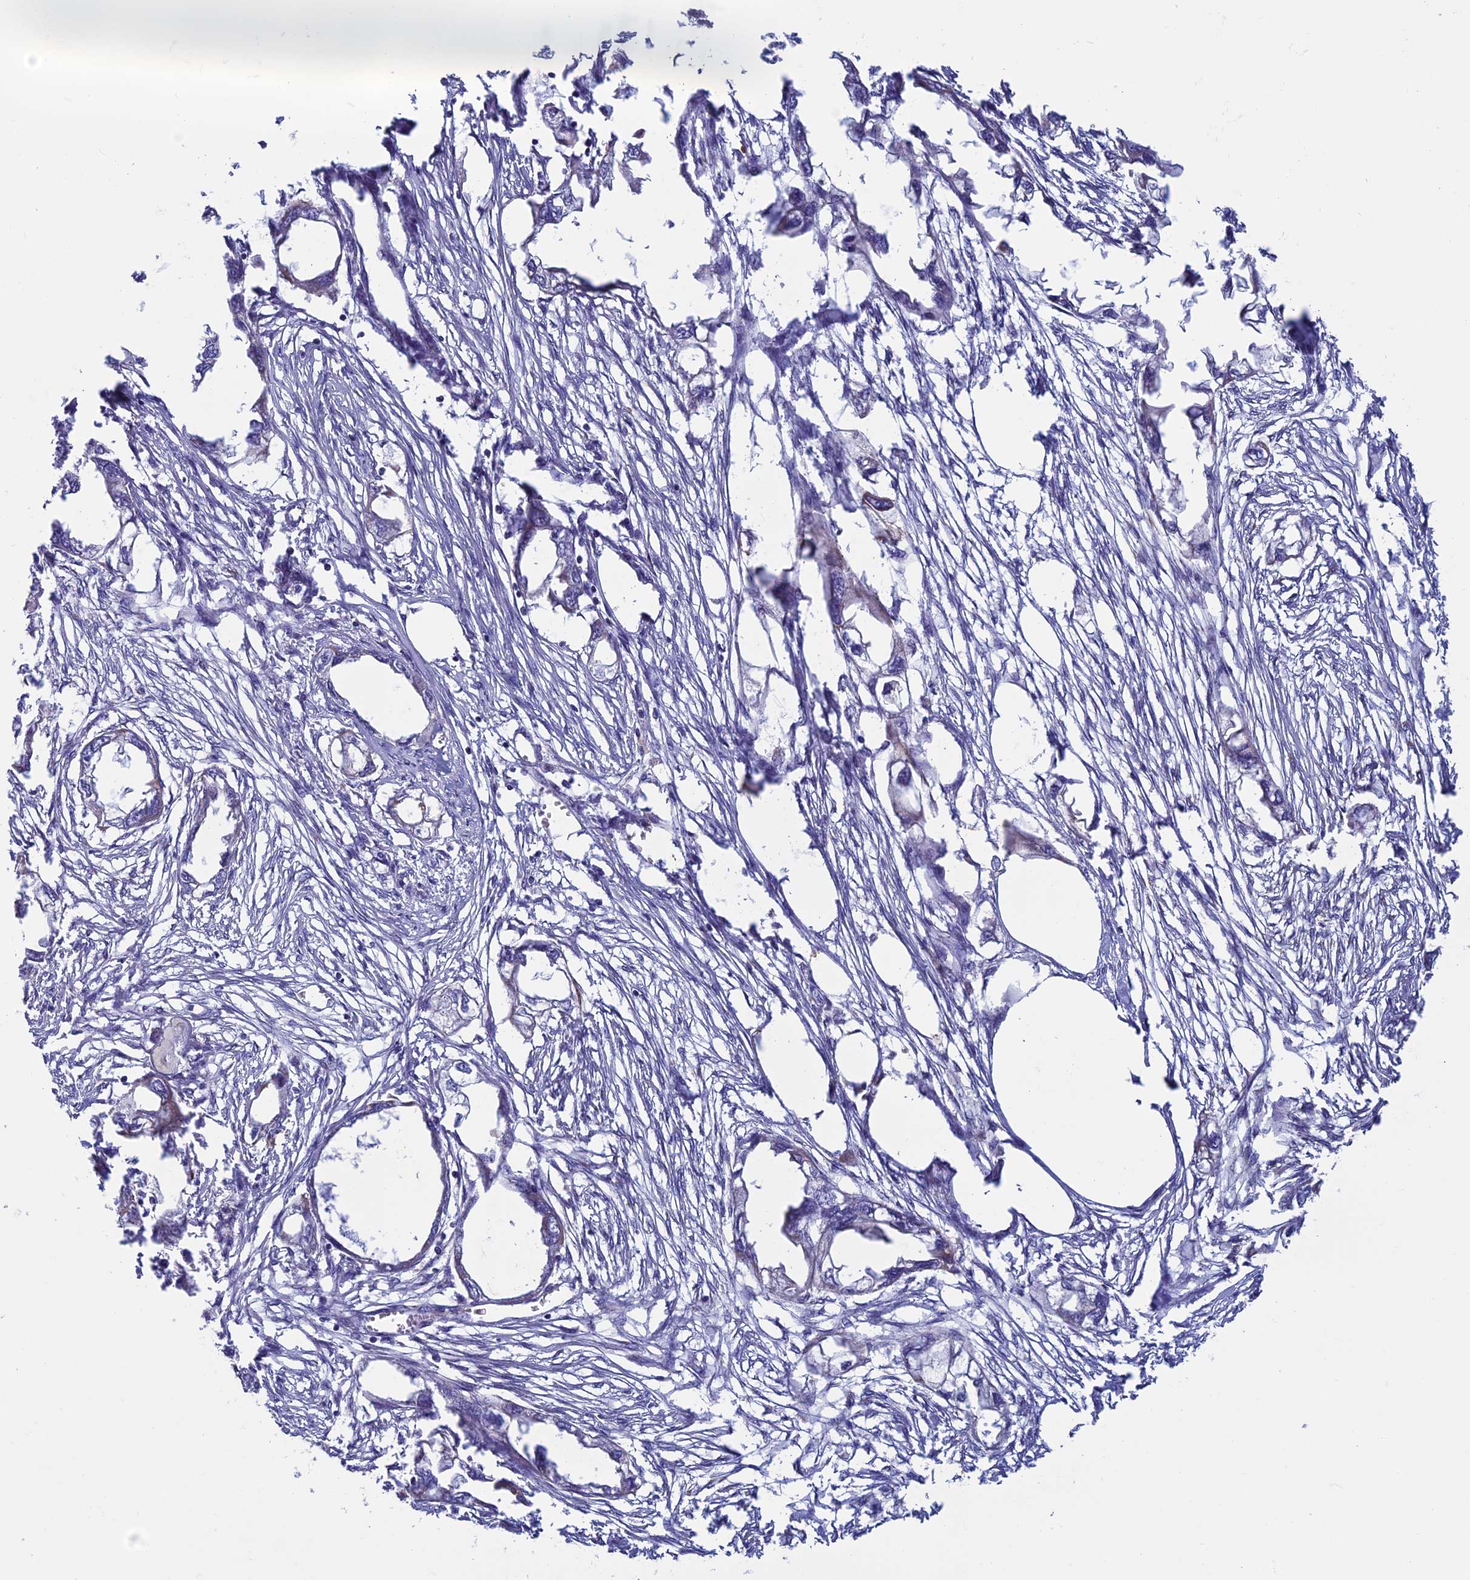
{"staining": {"intensity": "negative", "quantity": "none", "location": "none"}, "tissue": "endometrial cancer", "cell_type": "Tumor cells", "image_type": "cancer", "snomed": [{"axis": "morphology", "description": "Adenocarcinoma, NOS"}, {"axis": "morphology", "description": "Adenocarcinoma, metastatic, NOS"}, {"axis": "topography", "description": "Adipose tissue"}, {"axis": "topography", "description": "Endometrium"}], "caption": "Endometrial cancer was stained to show a protein in brown. There is no significant staining in tumor cells.", "gene": "MFSD12", "patient": {"sex": "female", "age": 67}}